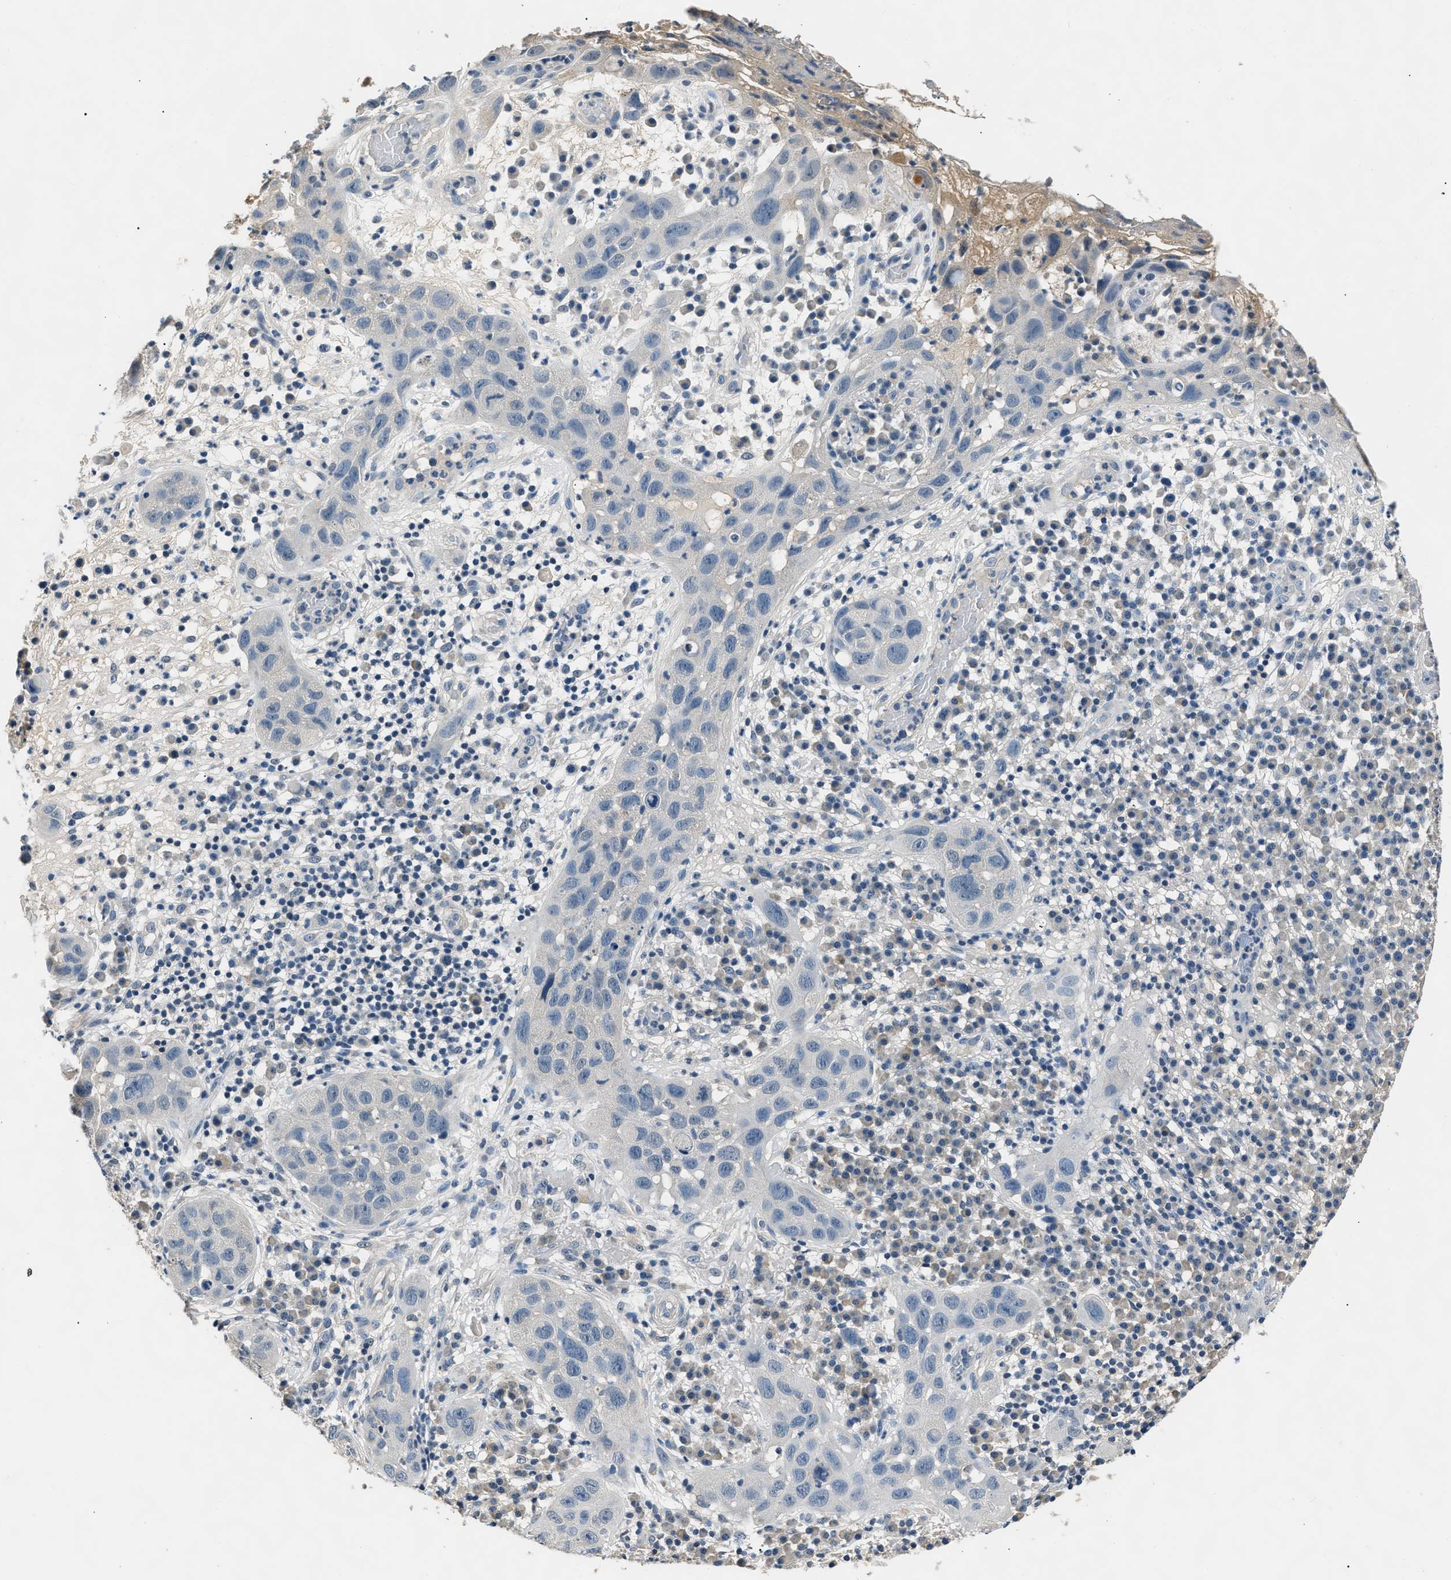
{"staining": {"intensity": "negative", "quantity": "none", "location": "none"}, "tissue": "skin cancer", "cell_type": "Tumor cells", "image_type": "cancer", "snomed": [{"axis": "morphology", "description": "Squamous cell carcinoma in situ, NOS"}, {"axis": "morphology", "description": "Squamous cell carcinoma, NOS"}, {"axis": "topography", "description": "Skin"}], "caption": "Immunohistochemical staining of skin squamous cell carcinoma exhibits no significant positivity in tumor cells.", "gene": "INHA", "patient": {"sex": "male", "age": 93}}